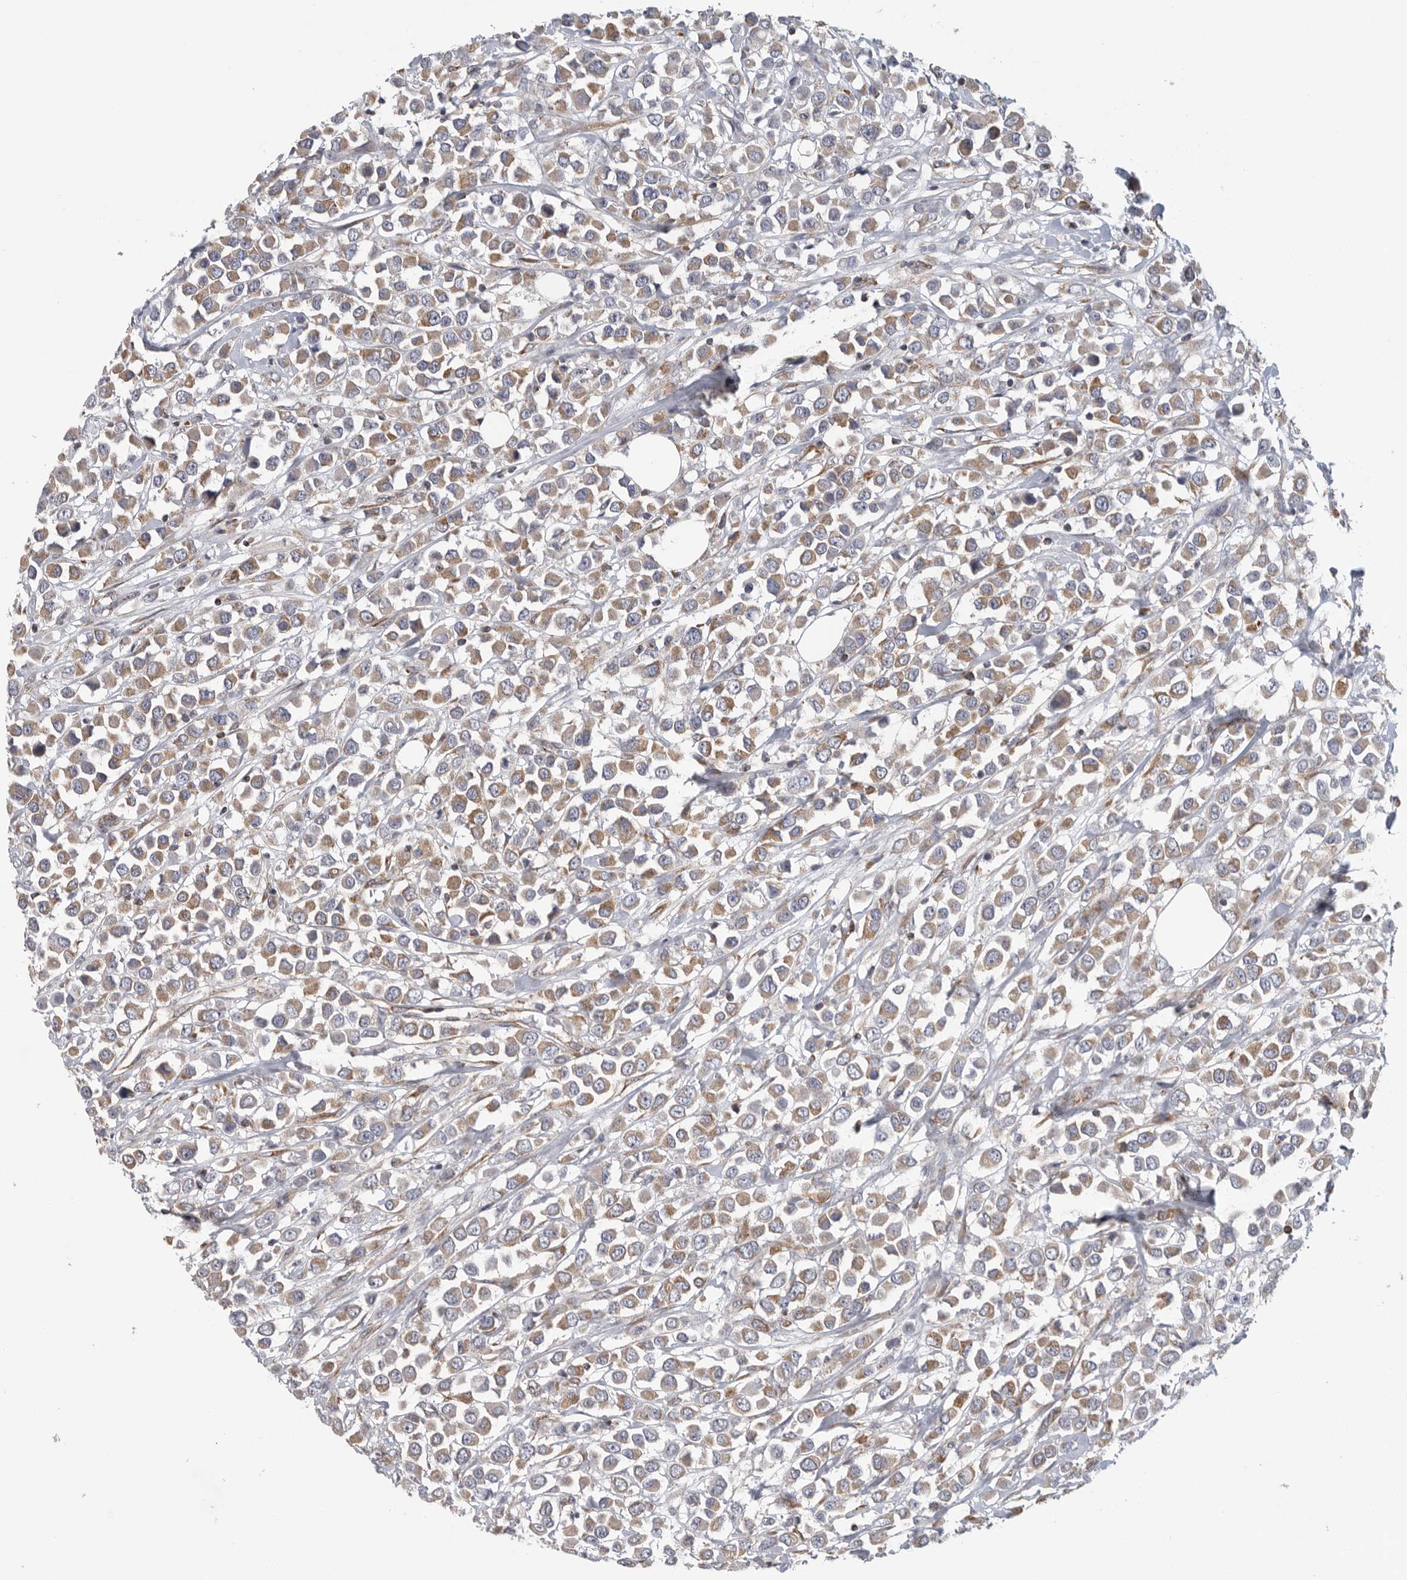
{"staining": {"intensity": "moderate", "quantity": "25%-75%", "location": "cytoplasmic/membranous"}, "tissue": "breast cancer", "cell_type": "Tumor cells", "image_type": "cancer", "snomed": [{"axis": "morphology", "description": "Duct carcinoma"}, {"axis": "topography", "description": "Breast"}], "caption": "Protein analysis of breast cancer (infiltrating ductal carcinoma) tissue exhibits moderate cytoplasmic/membranous expression in about 25%-75% of tumor cells. Immunohistochemistry stains the protein of interest in brown and the nuclei are stained blue.", "gene": "FKBP8", "patient": {"sex": "female", "age": 61}}